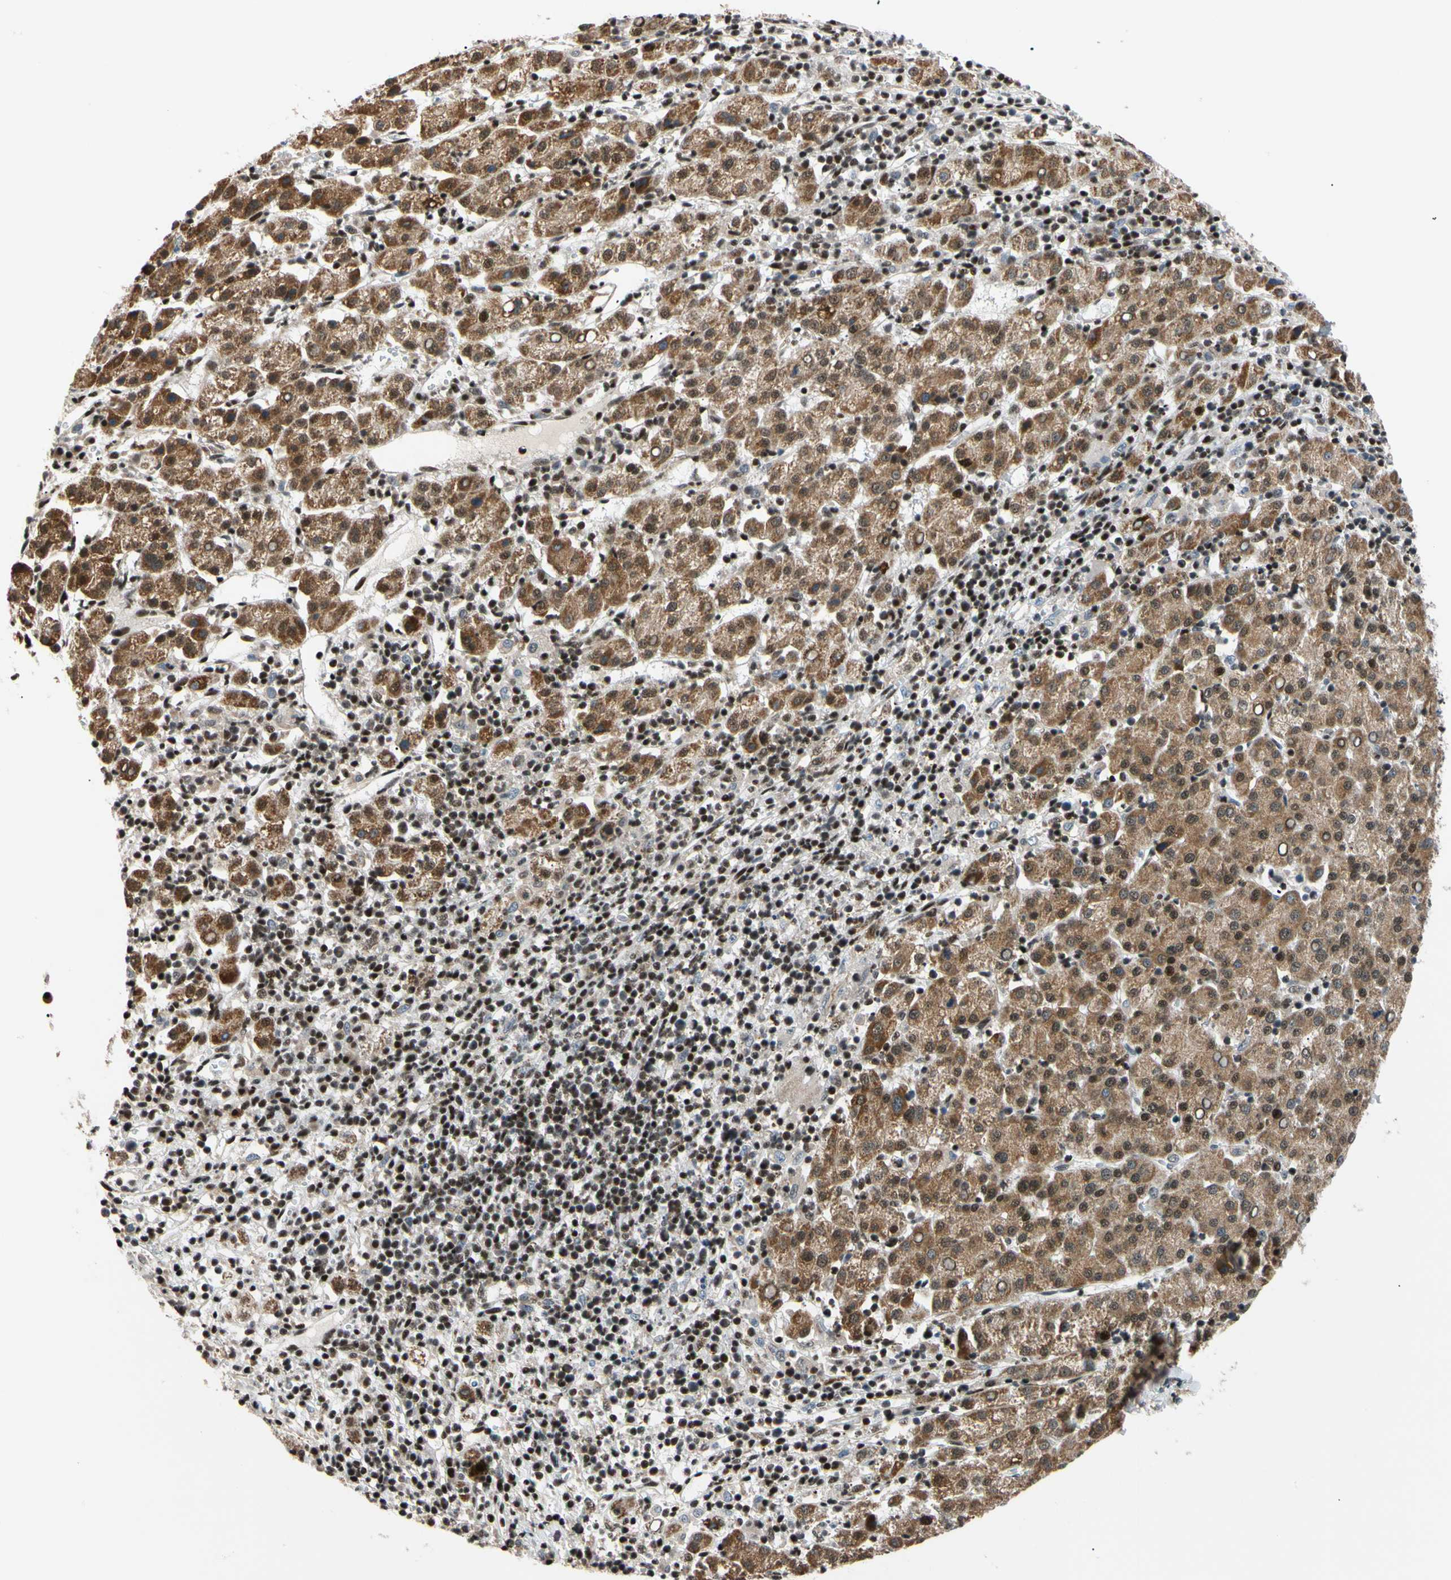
{"staining": {"intensity": "strong", "quantity": ">75%", "location": "cytoplasmic/membranous,nuclear"}, "tissue": "liver cancer", "cell_type": "Tumor cells", "image_type": "cancer", "snomed": [{"axis": "morphology", "description": "Carcinoma, Hepatocellular, NOS"}, {"axis": "topography", "description": "Liver"}], "caption": "There is high levels of strong cytoplasmic/membranous and nuclear expression in tumor cells of liver hepatocellular carcinoma, as demonstrated by immunohistochemical staining (brown color).", "gene": "E2F1", "patient": {"sex": "female", "age": 58}}